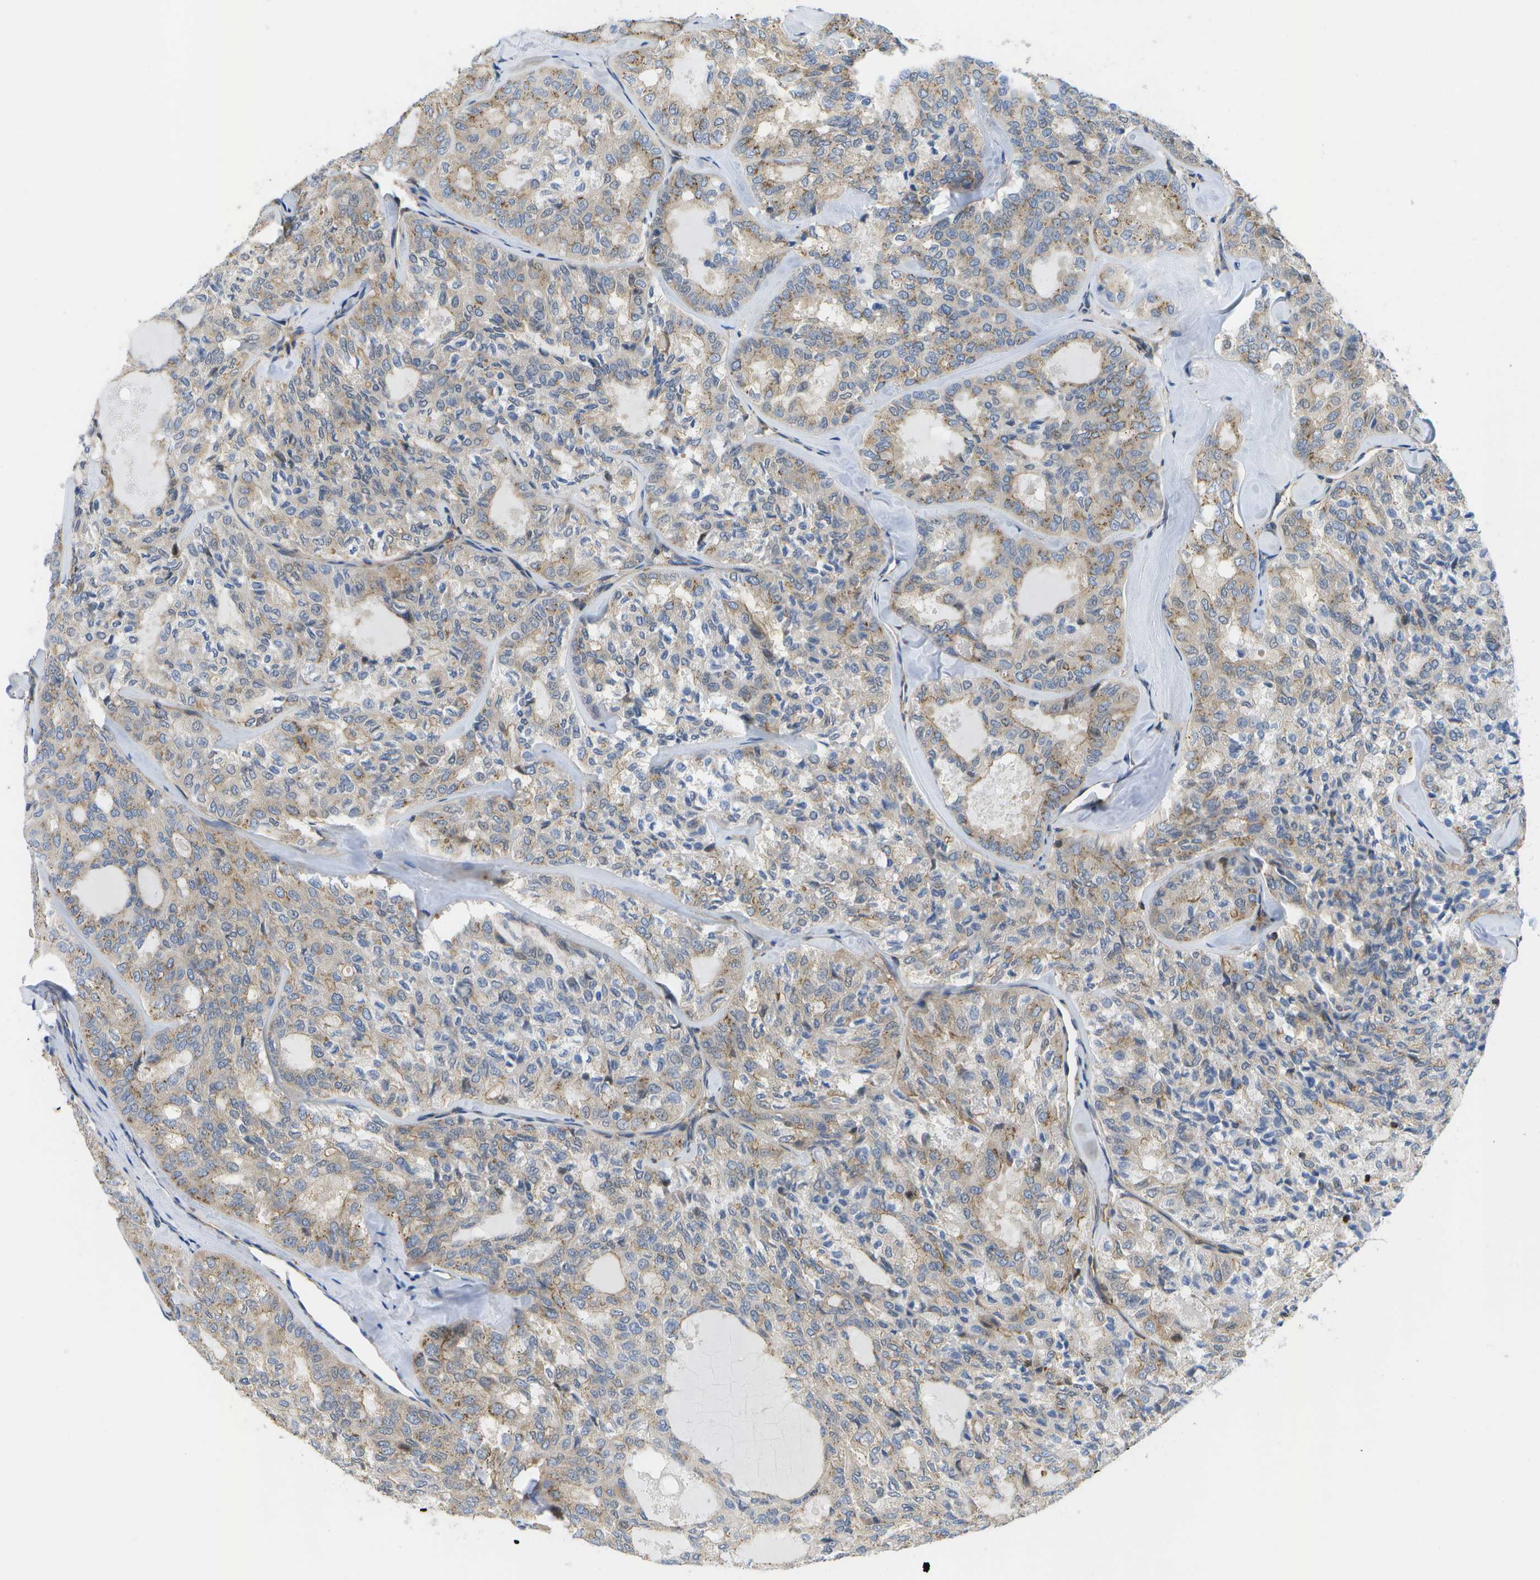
{"staining": {"intensity": "weak", "quantity": ">75%", "location": "cytoplasmic/membranous"}, "tissue": "thyroid cancer", "cell_type": "Tumor cells", "image_type": "cancer", "snomed": [{"axis": "morphology", "description": "Follicular adenoma carcinoma, NOS"}, {"axis": "topography", "description": "Thyroid gland"}], "caption": "An IHC photomicrograph of tumor tissue is shown. Protein staining in brown shows weak cytoplasmic/membranous positivity in thyroid cancer within tumor cells. Nuclei are stained in blue.", "gene": "BST2", "patient": {"sex": "male", "age": 75}}